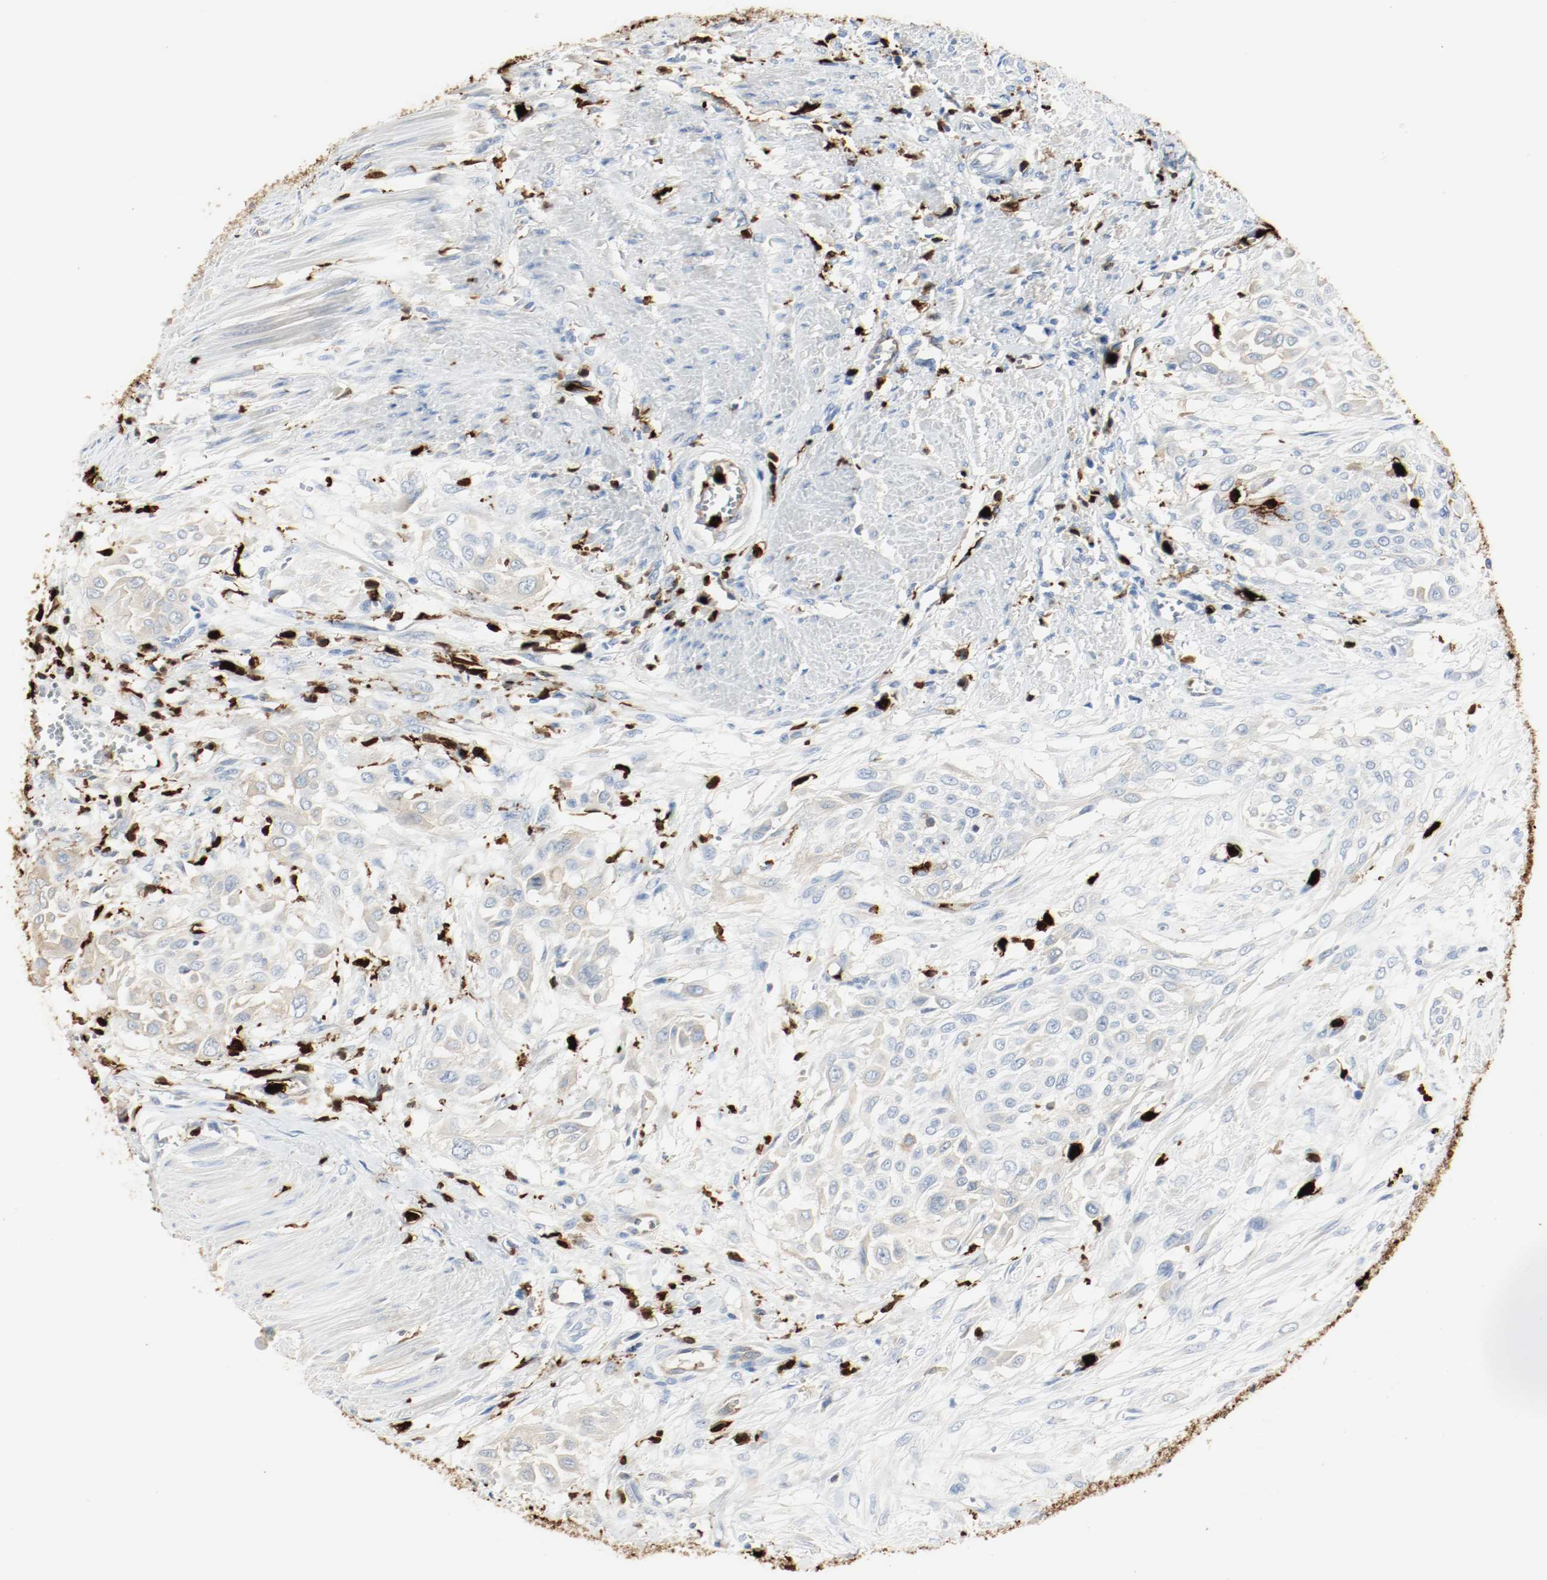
{"staining": {"intensity": "weak", "quantity": "<25%", "location": "cytoplasmic/membranous"}, "tissue": "urothelial cancer", "cell_type": "Tumor cells", "image_type": "cancer", "snomed": [{"axis": "morphology", "description": "Urothelial carcinoma, High grade"}, {"axis": "topography", "description": "Urinary bladder"}], "caption": "There is no significant positivity in tumor cells of urothelial cancer. (DAB immunohistochemistry (IHC), high magnification).", "gene": "S100A9", "patient": {"sex": "male", "age": 57}}